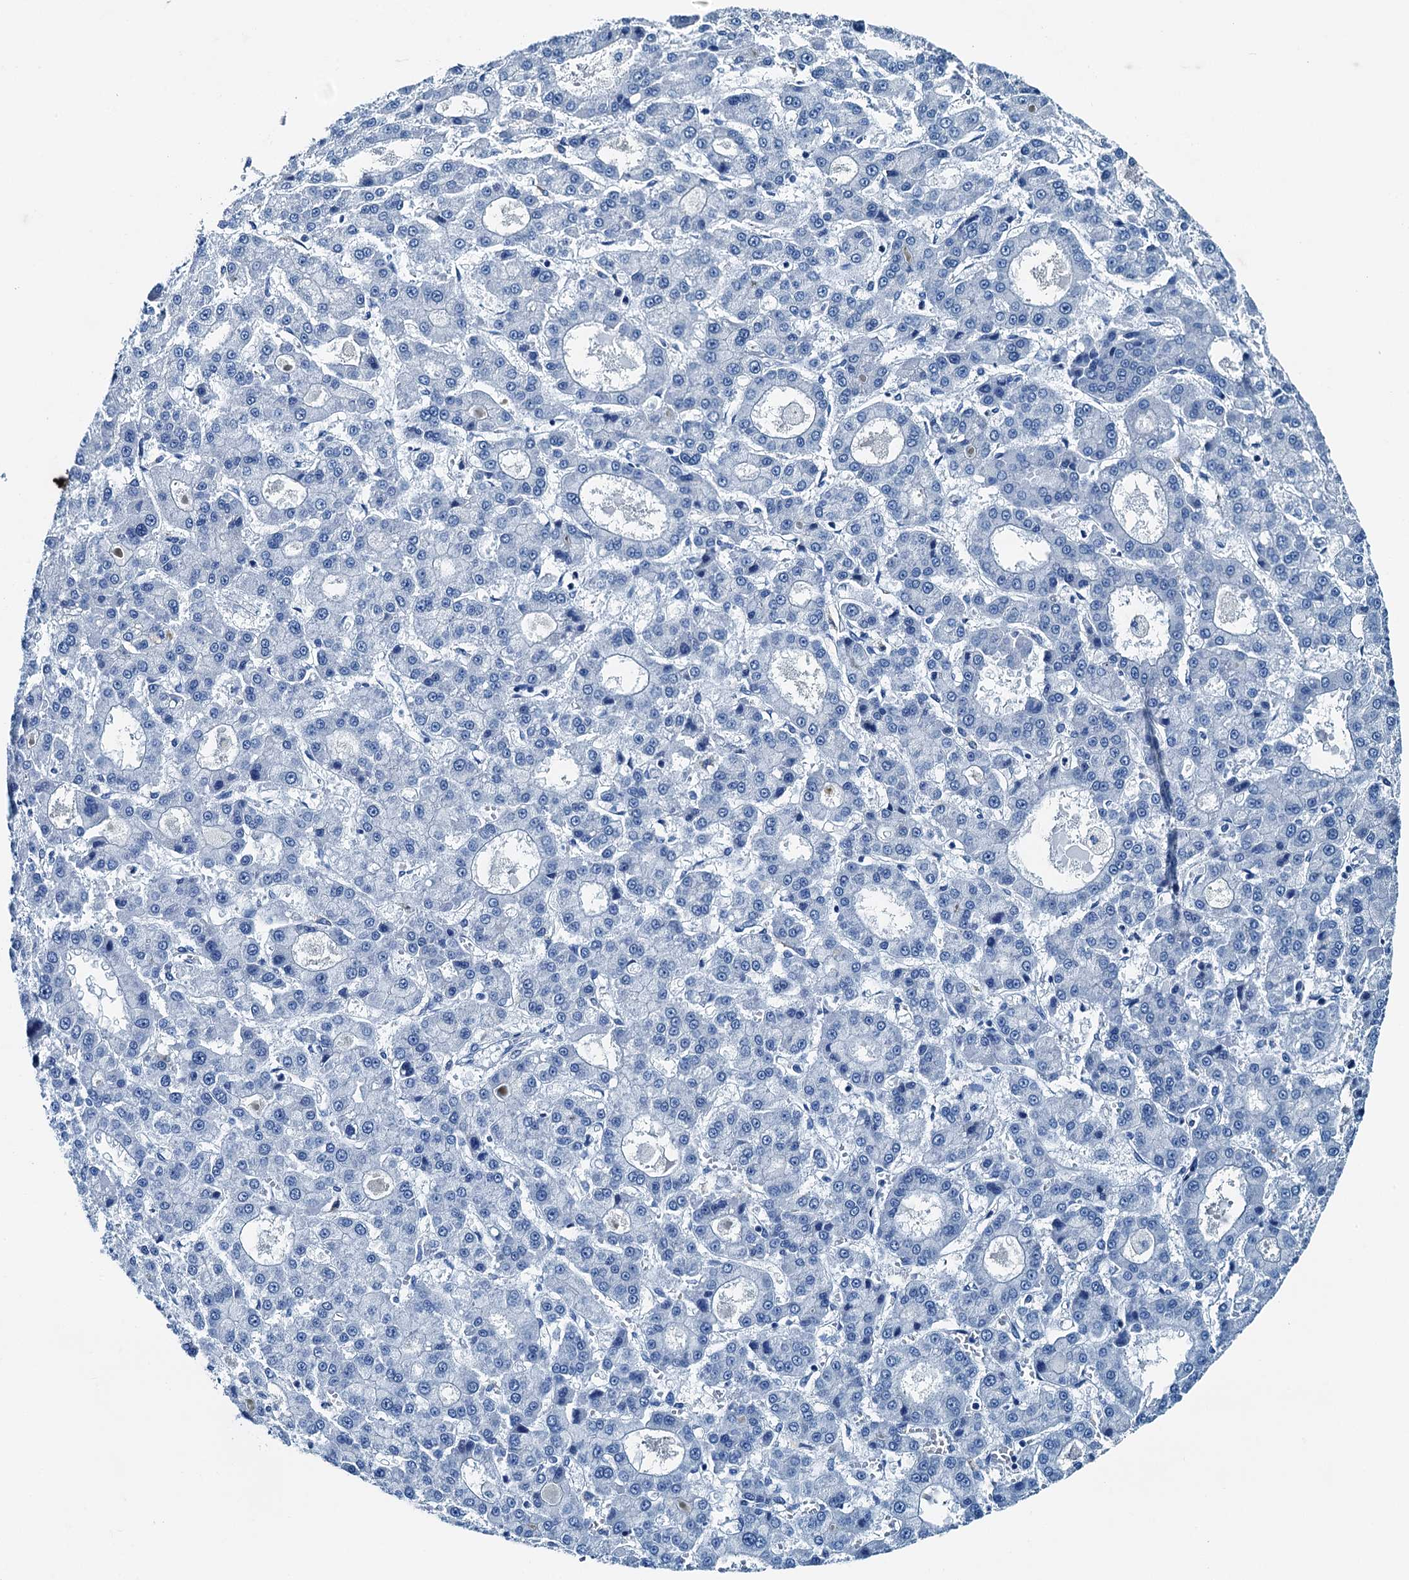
{"staining": {"intensity": "negative", "quantity": "none", "location": "none"}, "tissue": "liver cancer", "cell_type": "Tumor cells", "image_type": "cancer", "snomed": [{"axis": "morphology", "description": "Carcinoma, Hepatocellular, NOS"}, {"axis": "topography", "description": "Liver"}], "caption": "IHC image of neoplastic tissue: liver hepatocellular carcinoma stained with DAB (3,3'-diaminobenzidine) reveals no significant protein positivity in tumor cells.", "gene": "RAB3IL1", "patient": {"sex": "male", "age": 70}}